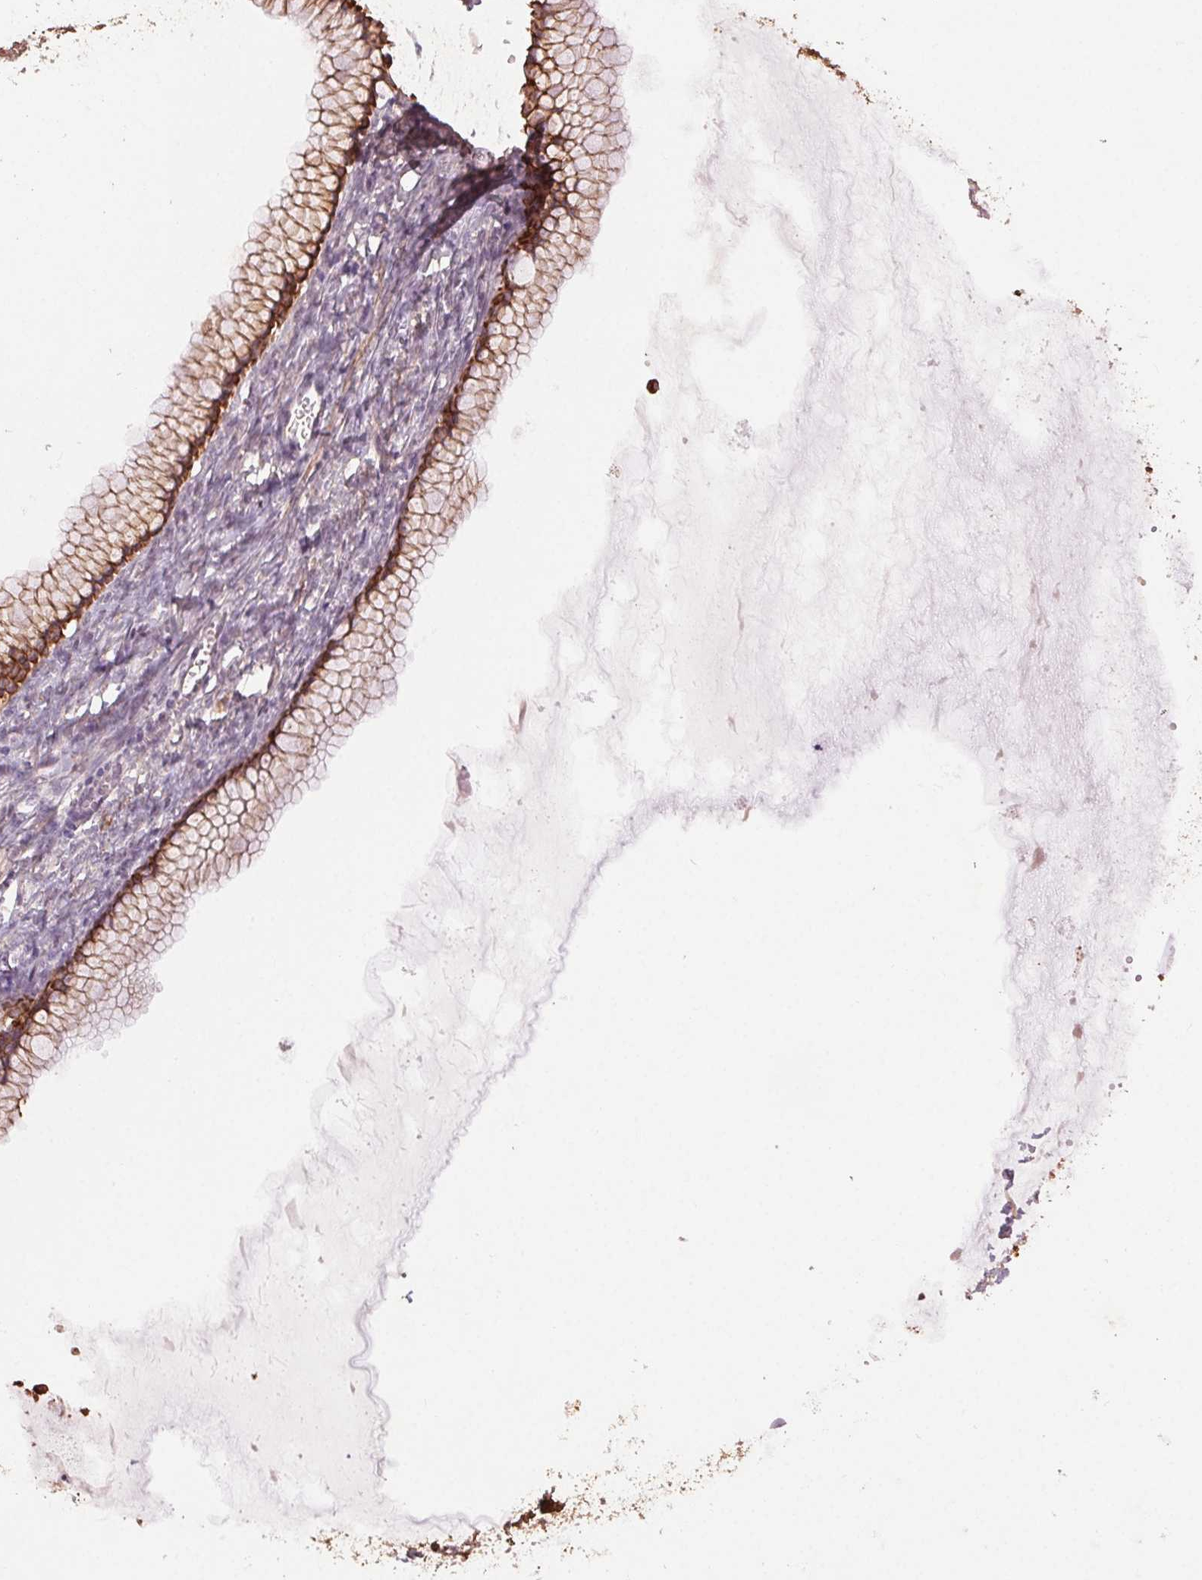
{"staining": {"intensity": "strong", "quantity": ">75%", "location": "cytoplasmic/membranous"}, "tissue": "ovarian cancer", "cell_type": "Tumor cells", "image_type": "cancer", "snomed": [{"axis": "morphology", "description": "Cystadenocarcinoma, mucinous, NOS"}, {"axis": "topography", "description": "Ovary"}], "caption": "Protein staining displays strong cytoplasmic/membranous expression in about >75% of tumor cells in mucinous cystadenocarcinoma (ovarian). The staining was performed using DAB (3,3'-diaminobenzidine), with brown indicating positive protein expression. Nuclei are stained blue with hematoxylin.", "gene": "SMLR1", "patient": {"sex": "female", "age": 41}}